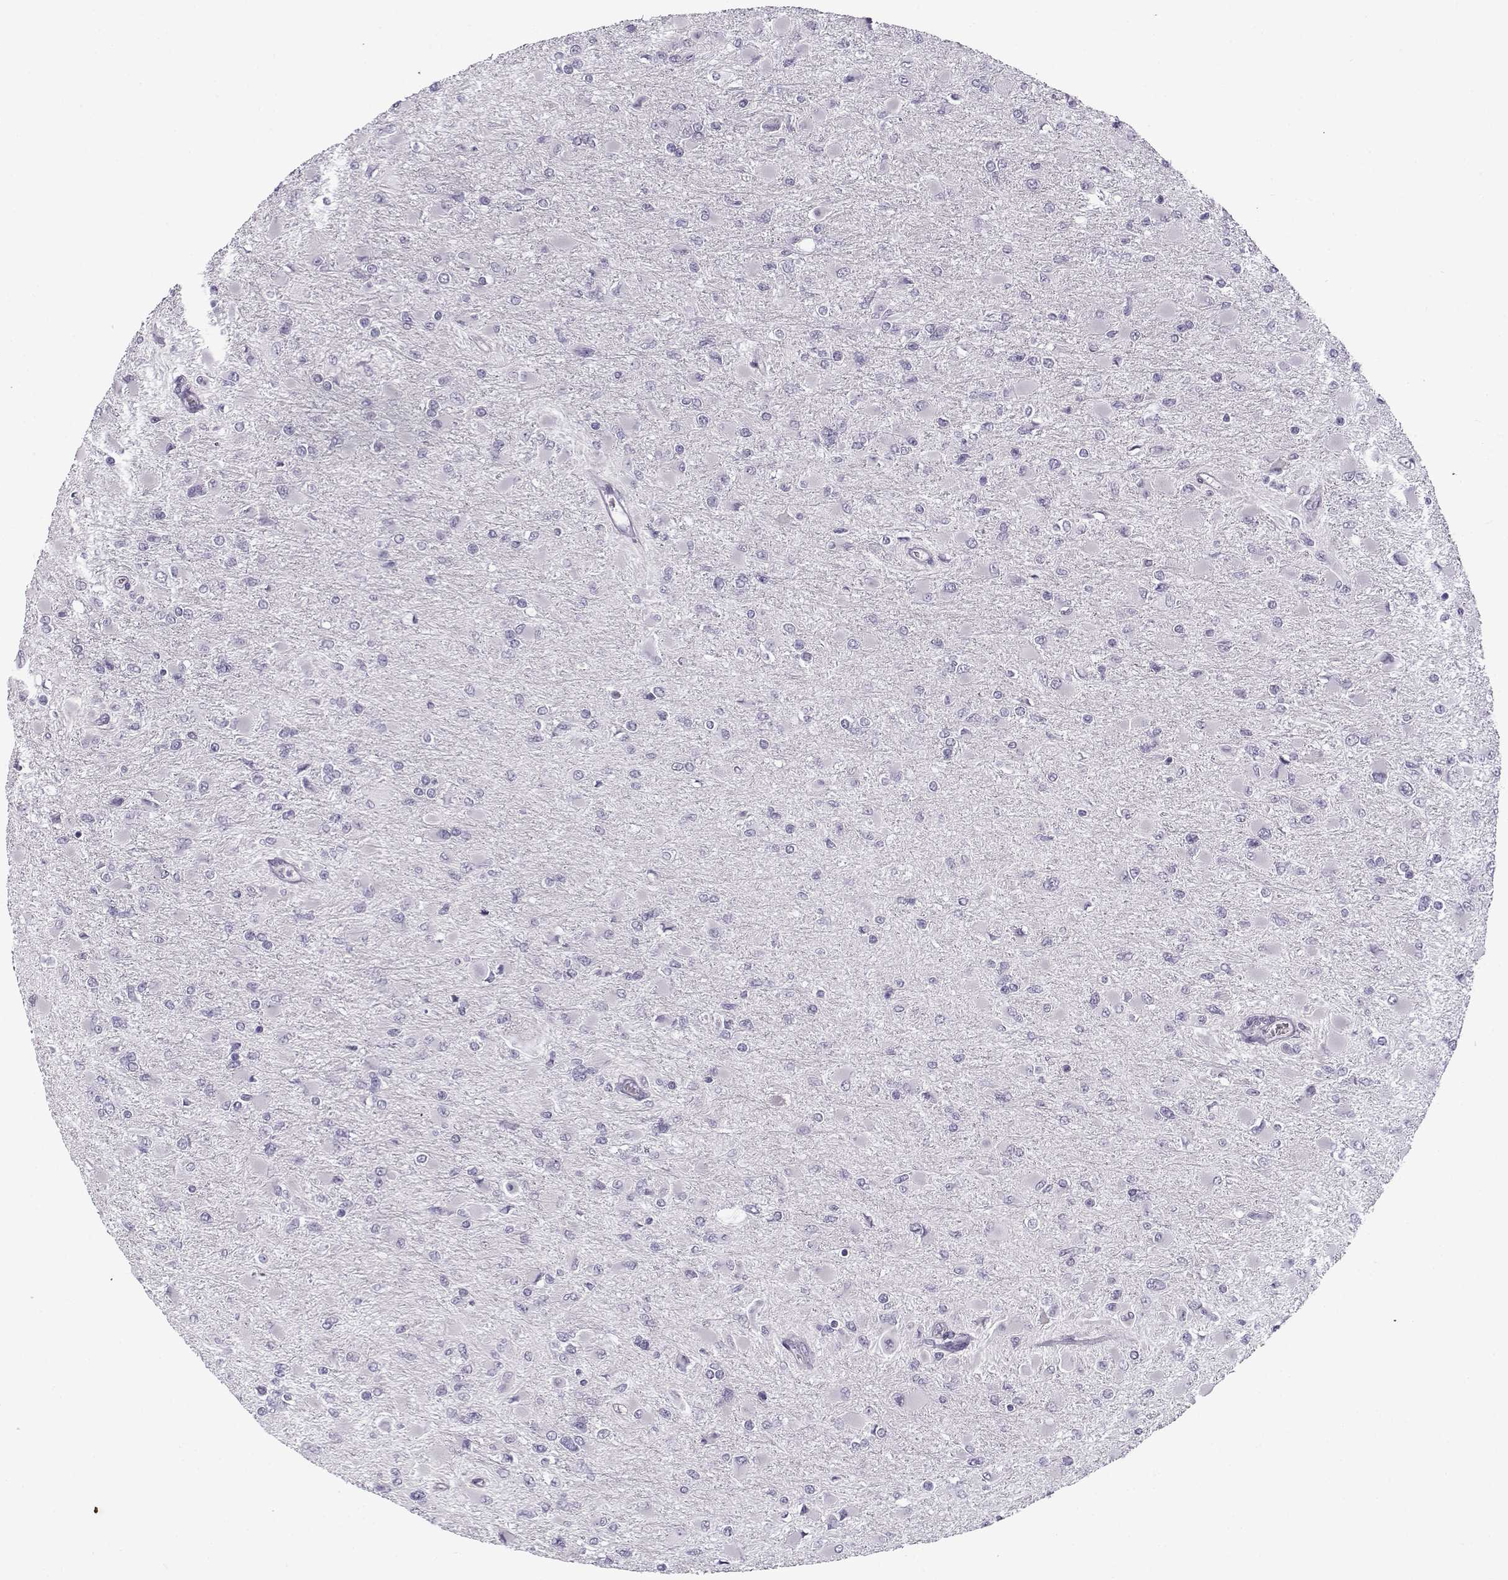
{"staining": {"intensity": "negative", "quantity": "none", "location": "none"}, "tissue": "glioma", "cell_type": "Tumor cells", "image_type": "cancer", "snomed": [{"axis": "morphology", "description": "Glioma, malignant, High grade"}, {"axis": "topography", "description": "Cerebral cortex"}], "caption": "IHC micrograph of neoplastic tissue: glioma stained with DAB (3,3'-diaminobenzidine) displays no significant protein staining in tumor cells.", "gene": "TEX55", "patient": {"sex": "female", "age": 36}}